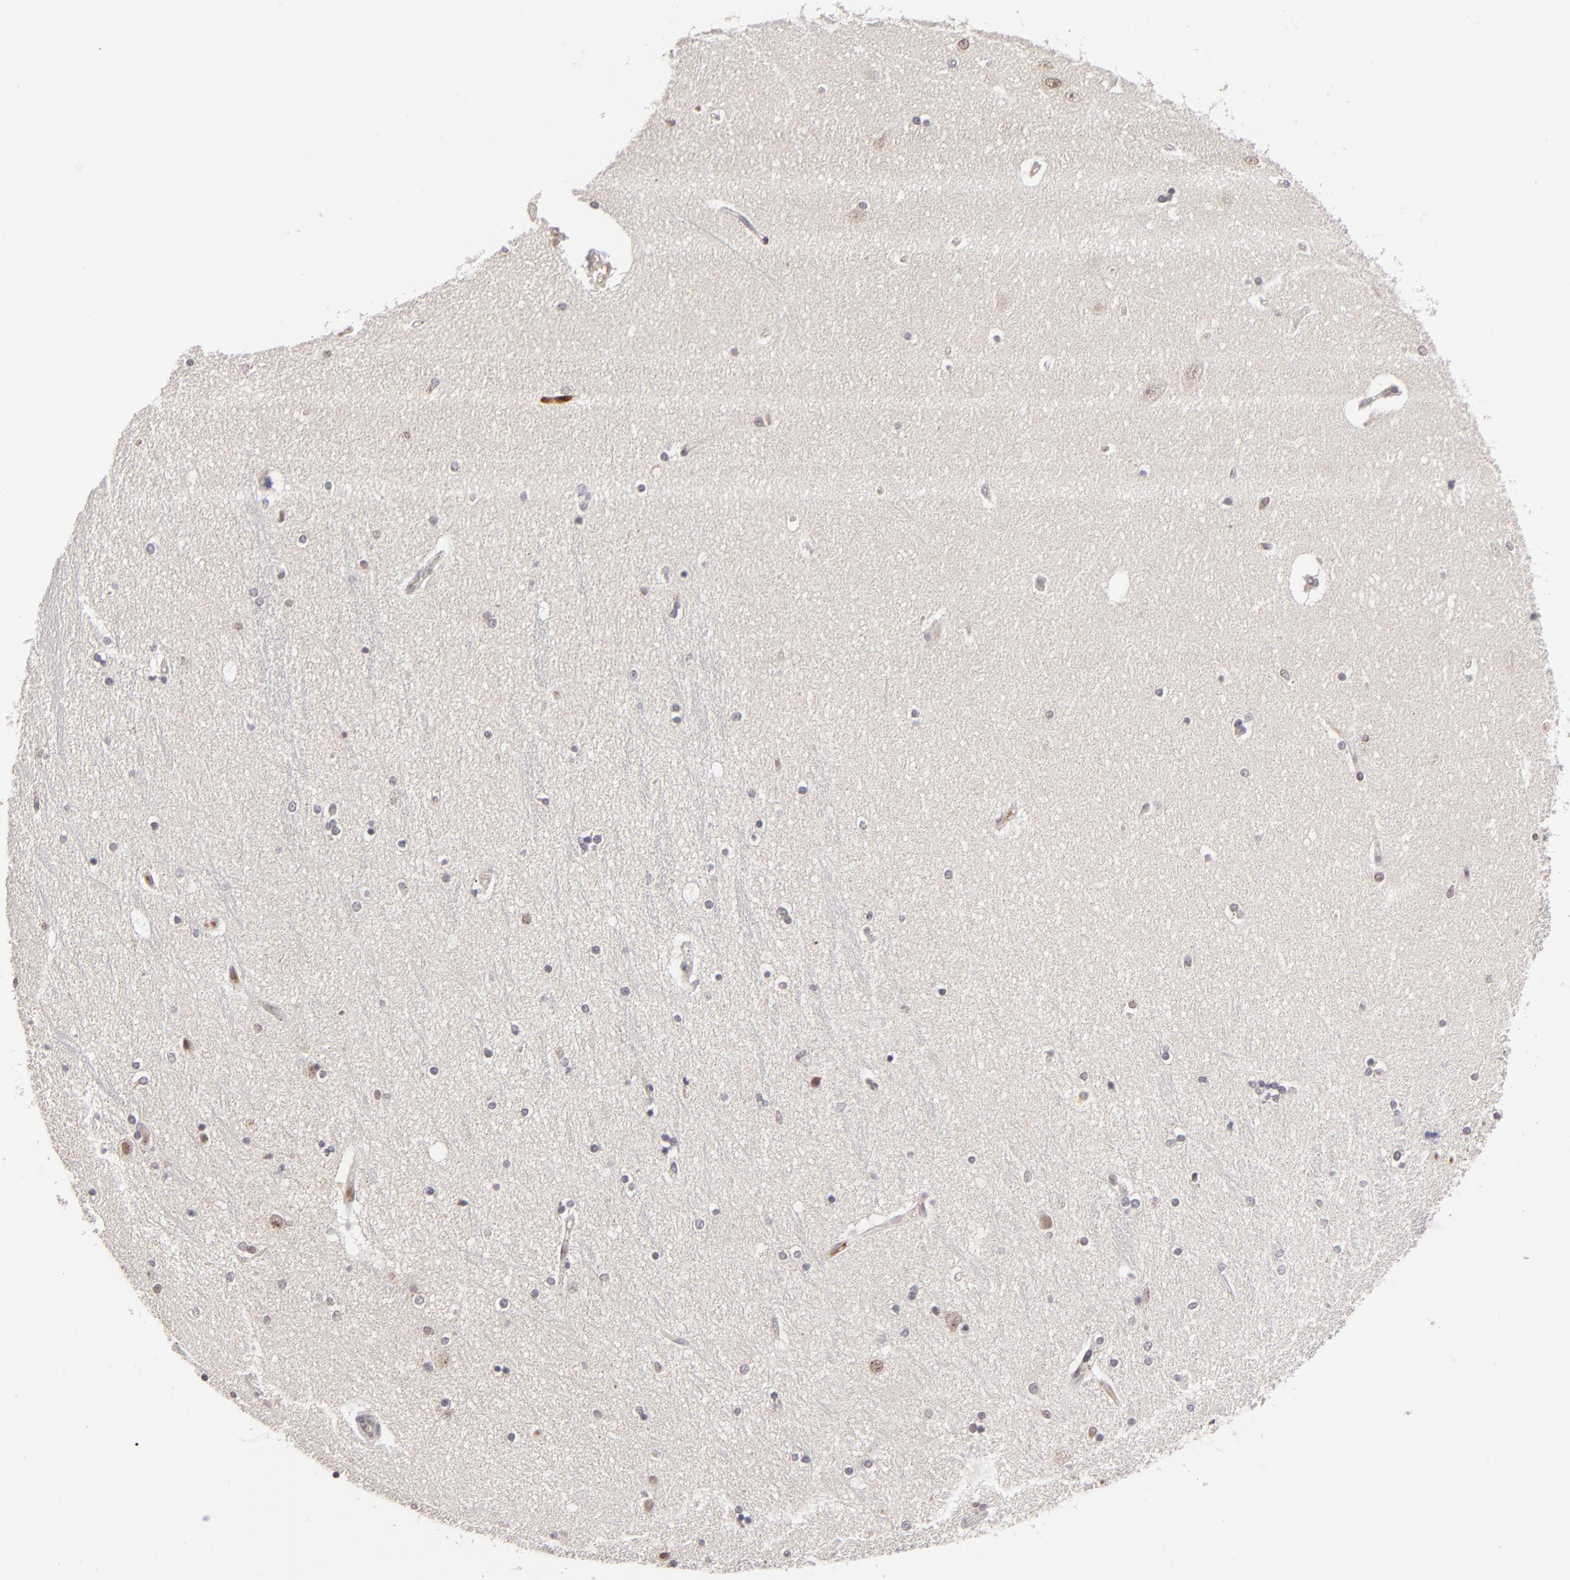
{"staining": {"intensity": "weak", "quantity": "<25%", "location": "cytoplasmic/membranous"}, "tissue": "hippocampus", "cell_type": "Glial cells", "image_type": "normal", "snomed": [{"axis": "morphology", "description": "Normal tissue, NOS"}, {"axis": "topography", "description": "Hippocampus"}], "caption": "High magnification brightfield microscopy of benign hippocampus stained with DAB (3,3'-diaminobenzidine) (brown) and counterstained with hematoxylin (blue): glial cells show no significant staining. The staining is performed using DAB brown chromogen with nuclei counter-stained in using hematoxylin.", "gene": "RXRG", "patient": {"sex": "female", "age": 54}}